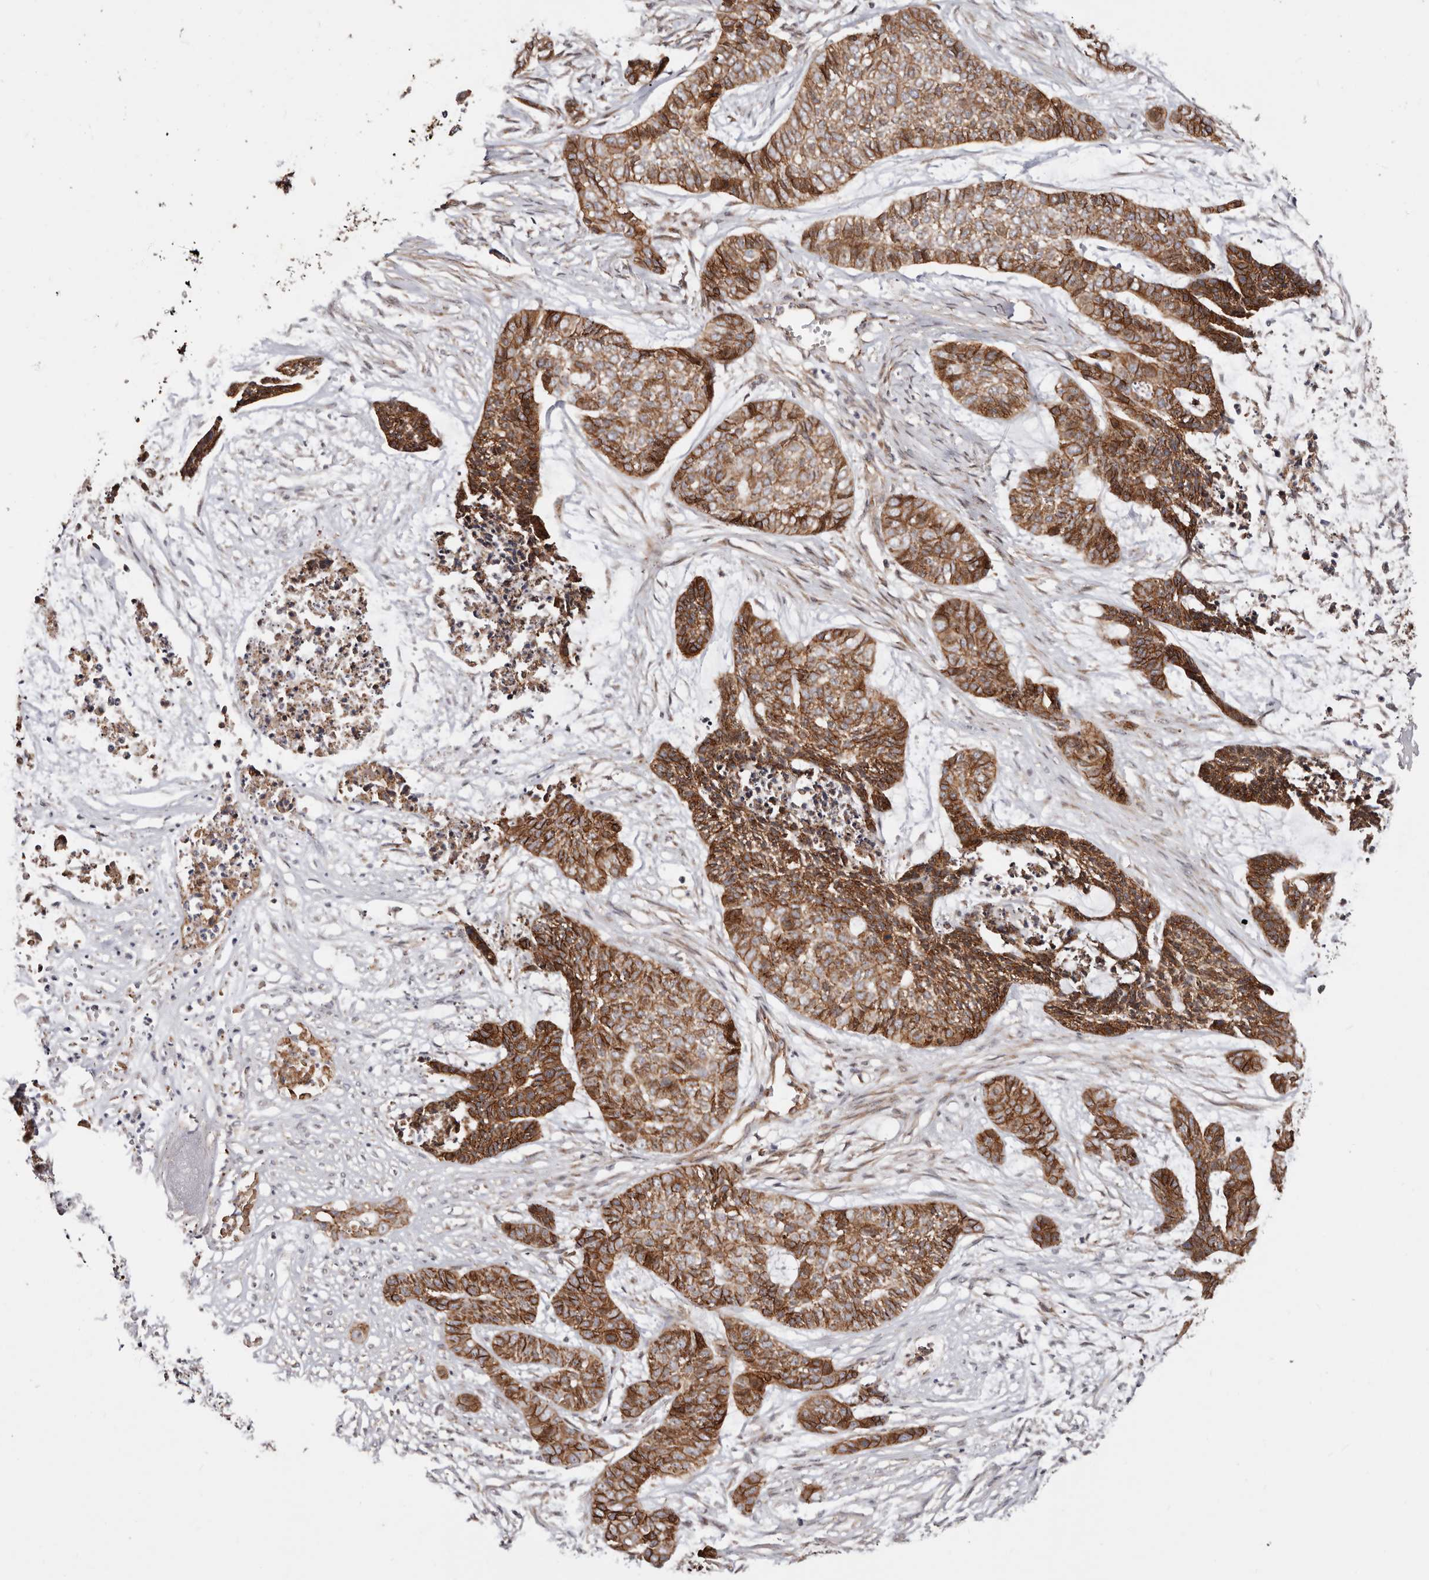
{"staining": {"intensity": "strong", "quantity": ">75%", "location": "cytoplasmic/membranous"}, "tissue": "skin cancer", "cell_type": "Tumor cells", "image_type": "cancer", "snomed": [{"axis": "morphology", "description": "Basal cell carcinoma"}, {"axis": "topography", "description": "Skin"}], "caption": "Immunohistochemical staining of human skin cancer (basal cell carcinoma) reveals high levels of strong cytoplasmic/membranous staining in about >75% of tumor cells. (Stains: DAB (3,3'-diaminobenzidine) in brown, nuclei in blue, Microscopy: brightfield microscopy at high magnification).", "gene": "CTNNB1", "patient": {"sex": "female", "age": 64}}